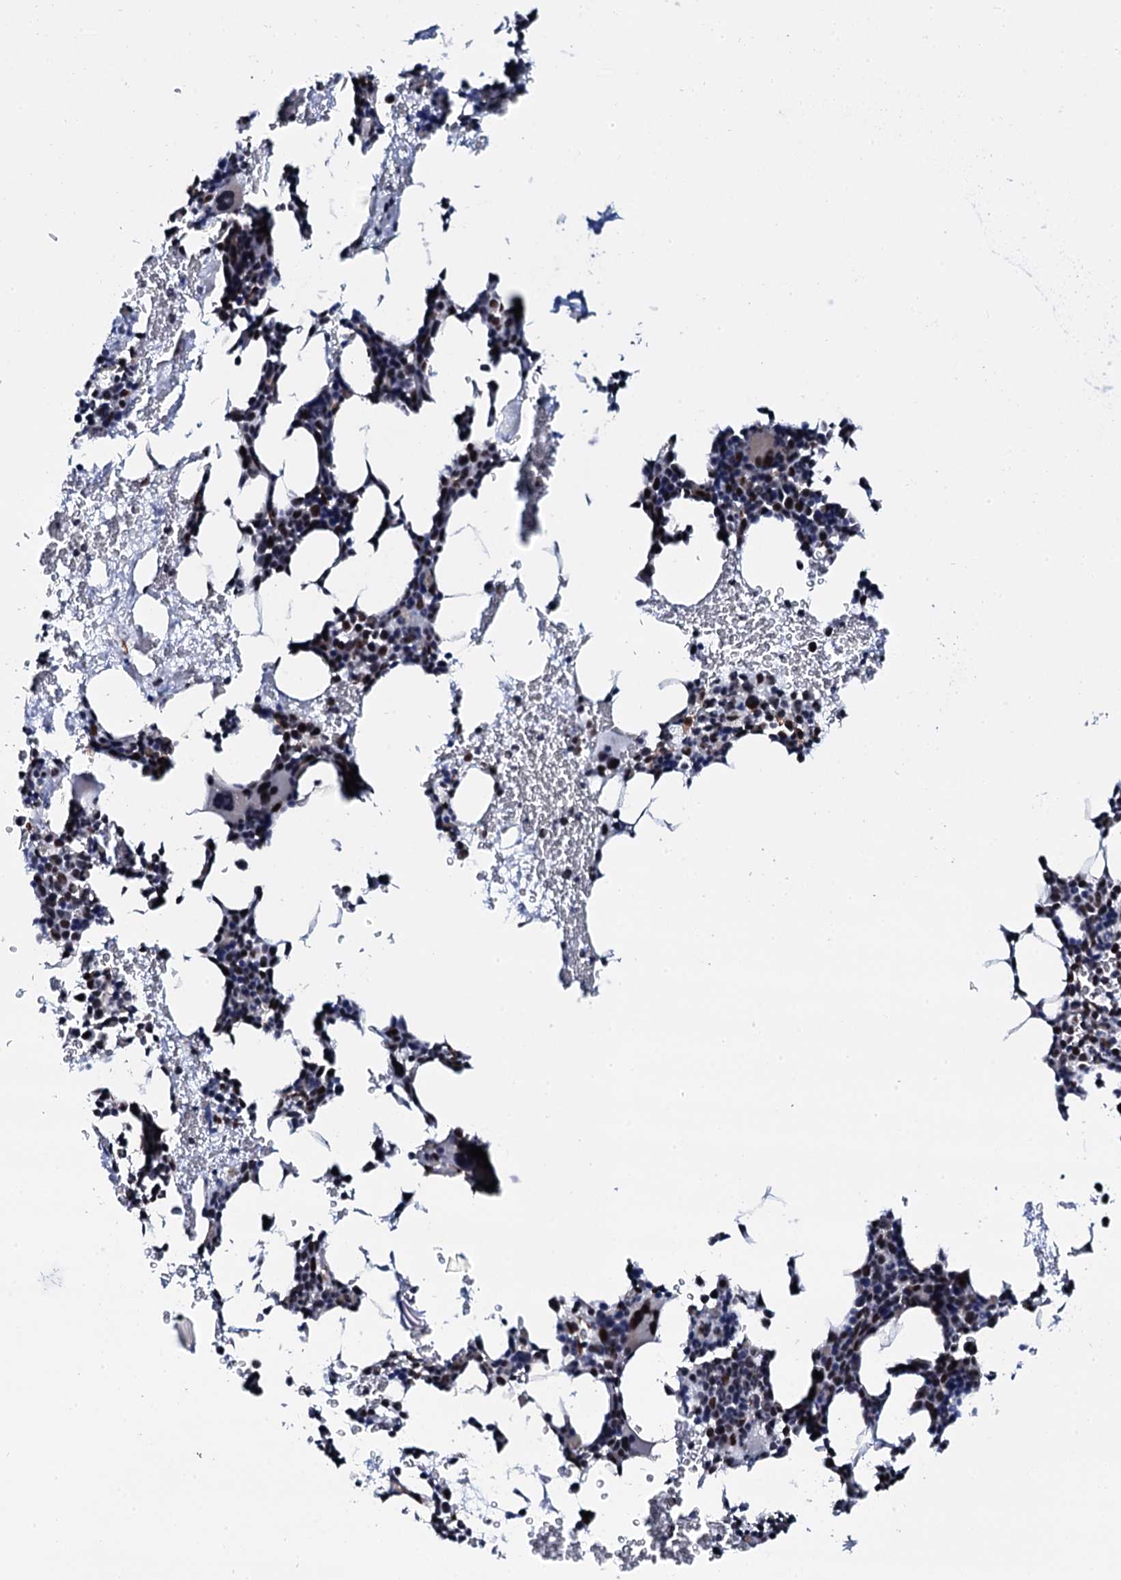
{"staining": {"intensity": "weak", "quantity": "<25%", "location": "nuclear"}, "tissue": "bone marrow", "cell_type": "Hematopoietic cells", "image_type": "normal", "snomed": [{"axis": "morphology", "description": "Normal tissue, NOS"}, {"axis": "topography", "description": "Bone marrow"}], "caption": "Hematopoietic cells are negative for protein expression in normal human bone marrow. The staining was performed using DAB to visualize the protein expression in brown, while the nuclei were stained in blue with hematoxylin (Magnification: 20x).", "gene": "CWC15", "patient": {"sex": "female", "age": 37}}